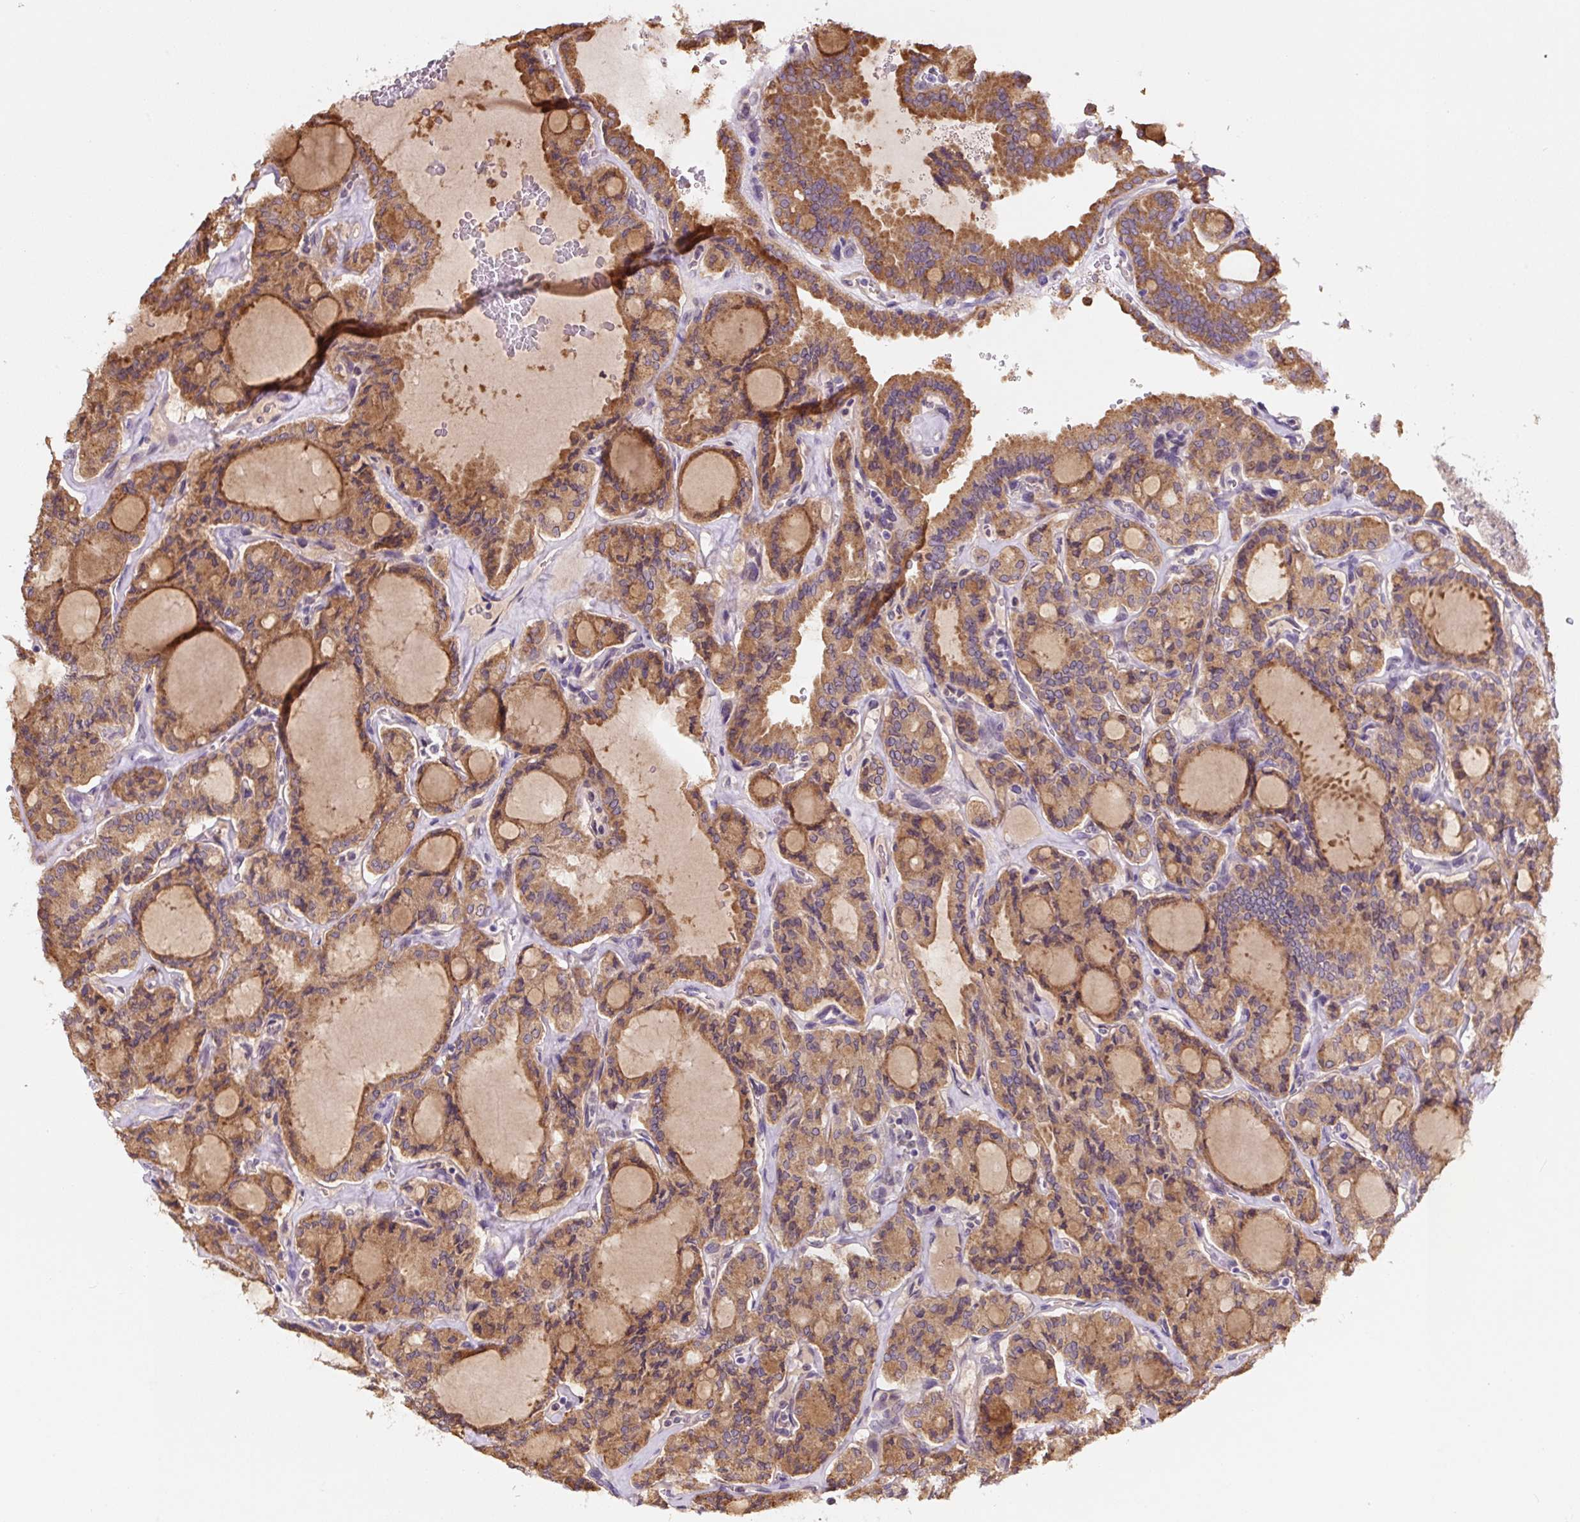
{"staining": {"intensity": "moderate", "quantity": ">75%", "location": "cytoplasmic/membranous"}, "tissue": "thyroid cancer", "cell_type": "Tumor cells", "image_type": "cancer", "snomed": [{"axis": "morphology", "description": "Papillary adenocarcinoma, NOS"}, {"axis": "topography", "description": "Thyroid gland"}], "caption": "Thyroid papillary adenocarcinoma tissue reveals moderate cytoplasmic/membranous positivity in approximately >75% of tumor cells, visualized by immunohistochemistry. The staining is performed using DAB brown chromogen to label protein expression. The nuclei are counter-stained blue using hematoxylin.", "gene": "ASRGL1", "patient": {"sex": "male", "age": 87}}